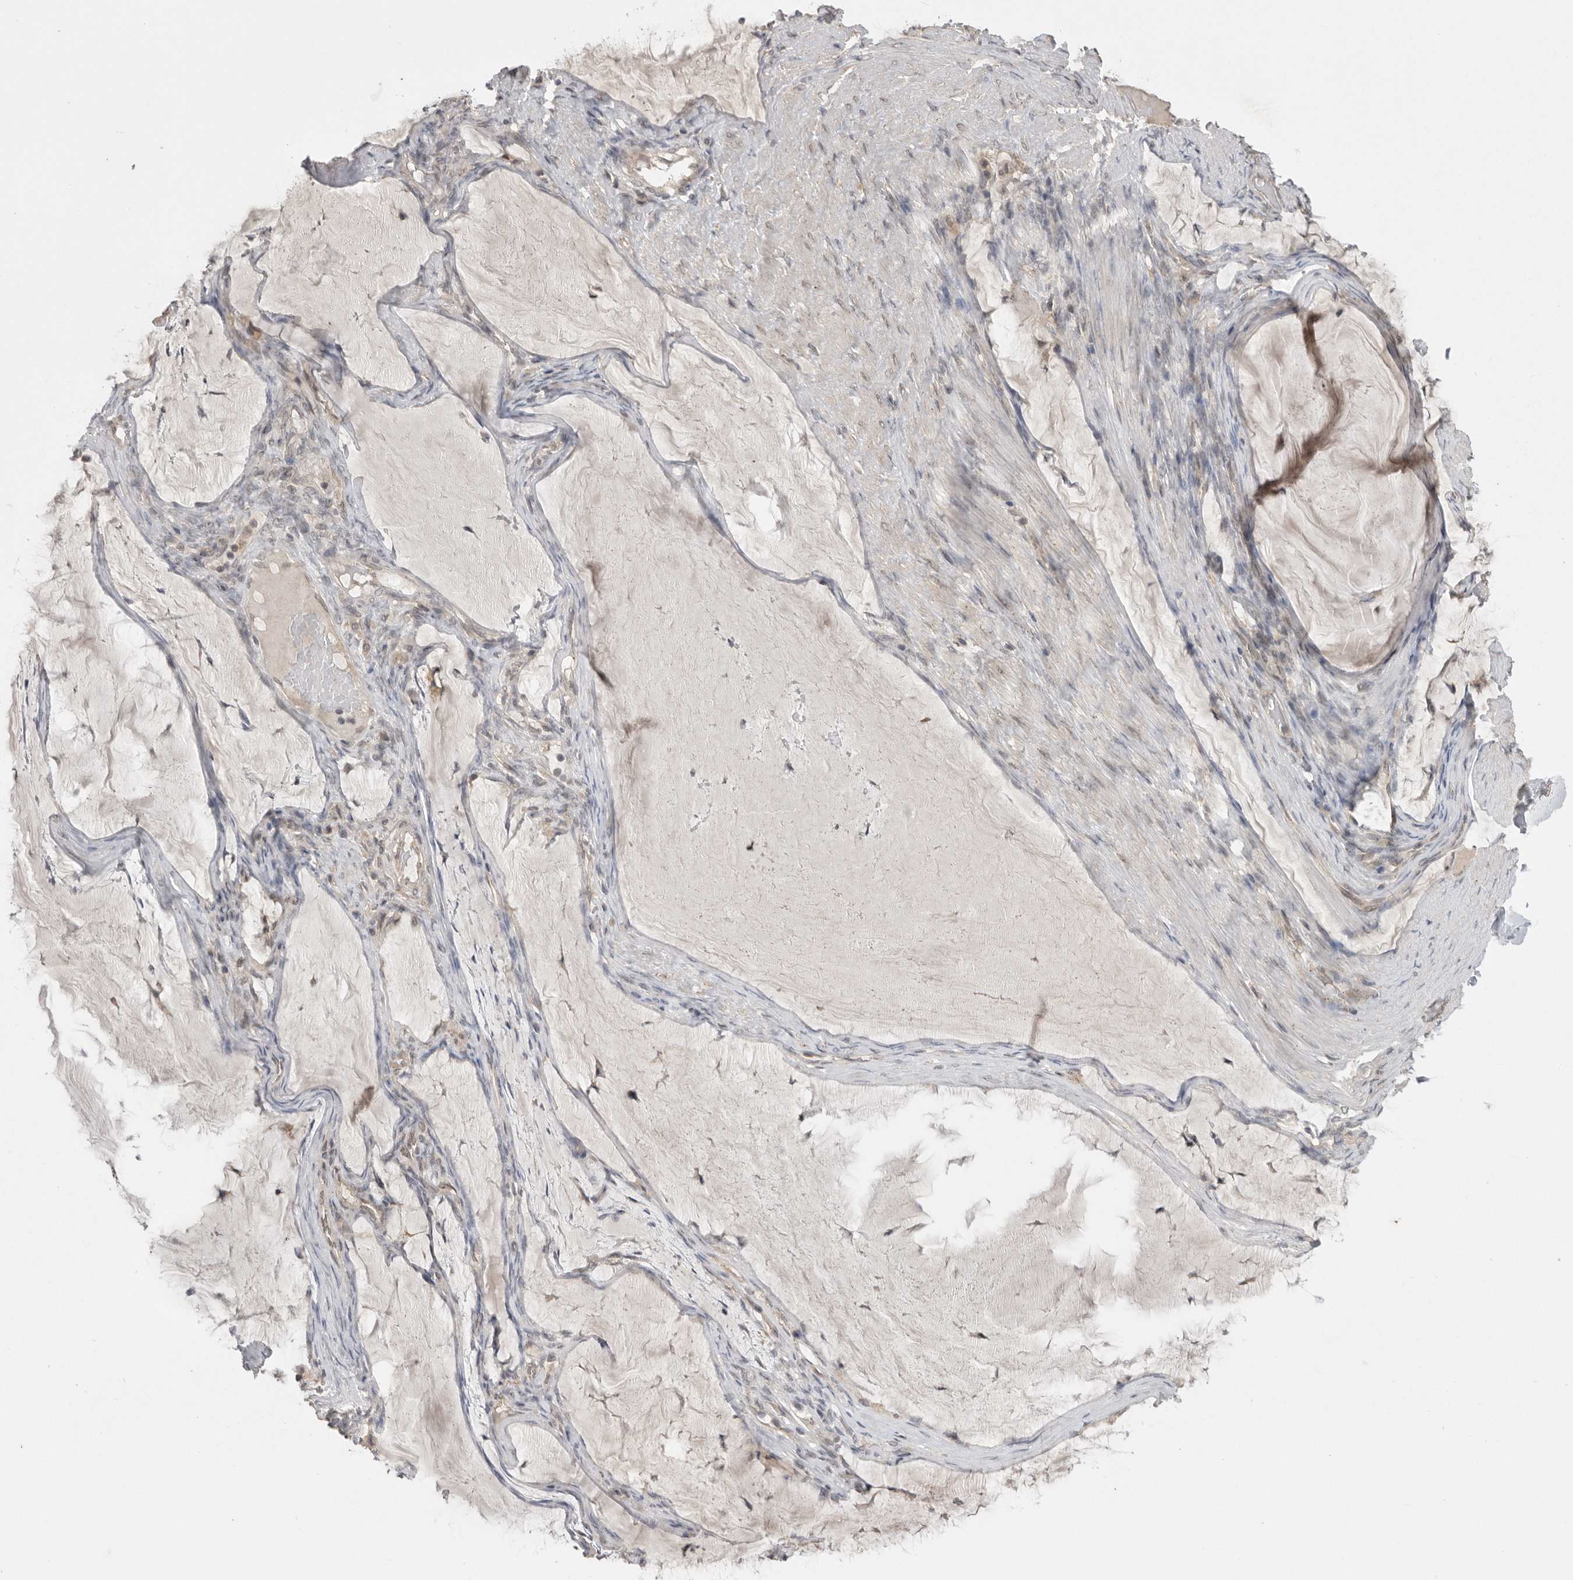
{"staining": {"intensity": "weak", "quantity": "<25%", "location": "cytoplasmic/membranous"}, "tissue": "ovarian cancer", "cell_type": "Tumor cells", "image_type": "cancer", "snomed": [{"axis": "morphology", "description": "Cystadenocarcinoma, mucinous, NOS"}, {"axis": "topography", "description": "Ovary"}], "caption": "DAB (3,3'-diaminobenzidine) immunohistochemical staining of ovarian mucinous cystadenocarcinoma demonstrates no significant expression in tumor cells.", "gene": "TLR3", "patient": {"sex": "female", "age": 61}}